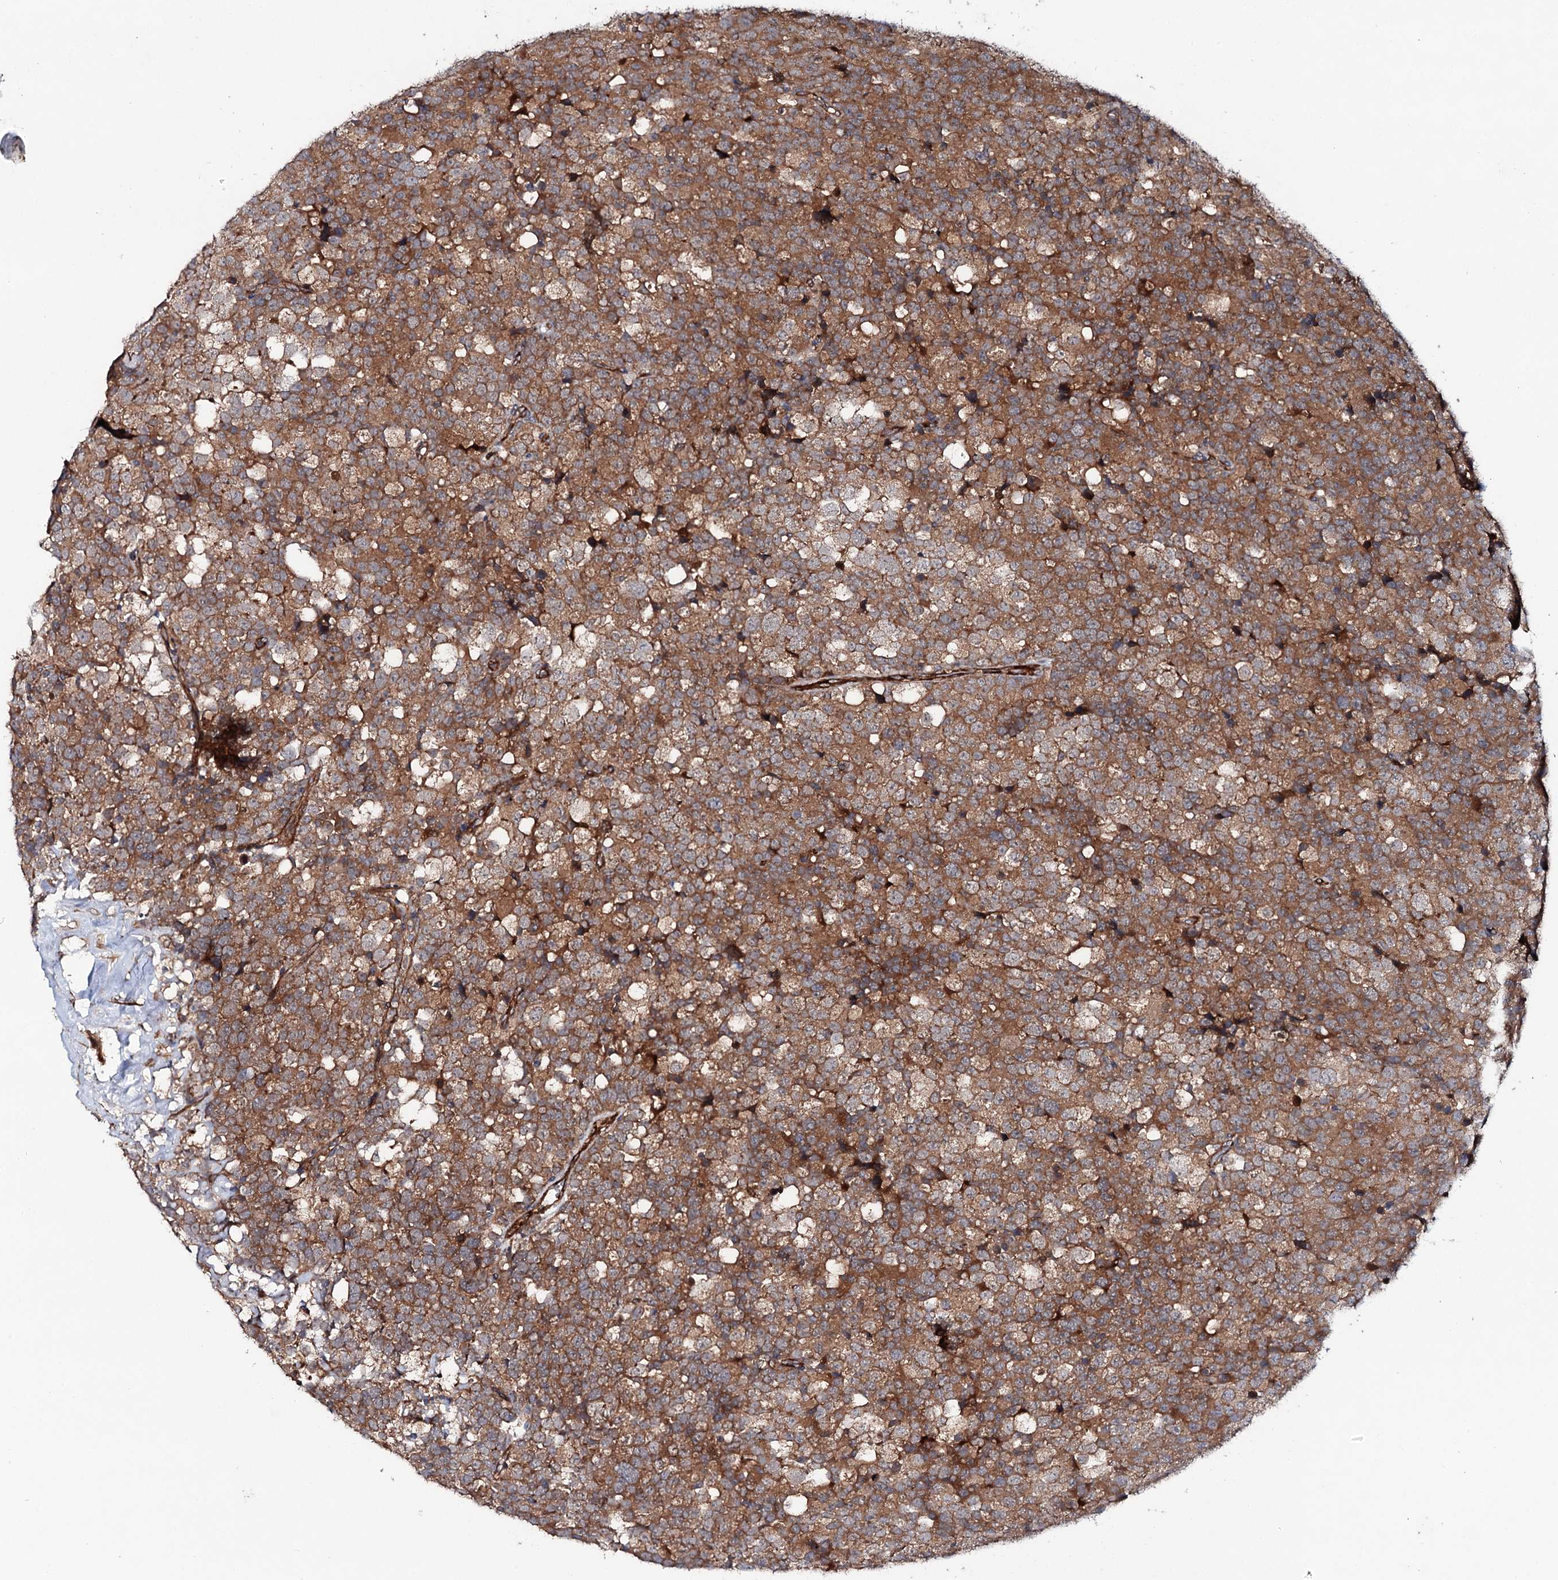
{"staining": {"intensity": "moderate", "quantity": ">75%", "location": "cytoplasmic/membranous"}, "tissue": "testis cancer", "cell_type": "Tumor cells", "image_type": "cancer", "snomed": [{"axis": "morphology", "description": "Seminoma, NOS"}, {"axis": "topography", "description": "Testis"}], "caption": "This photomicrograph exhibits testis cancer (seminoma) stained with immunohistochemistry to label a protein in brown. The cytoplasmic/membranous of tumor cells show moderate positivity for the protein. Nuclei are counter-stained blue.", "gene": "ADGRG4", "patient": {"sex": "male", "age": 71}}